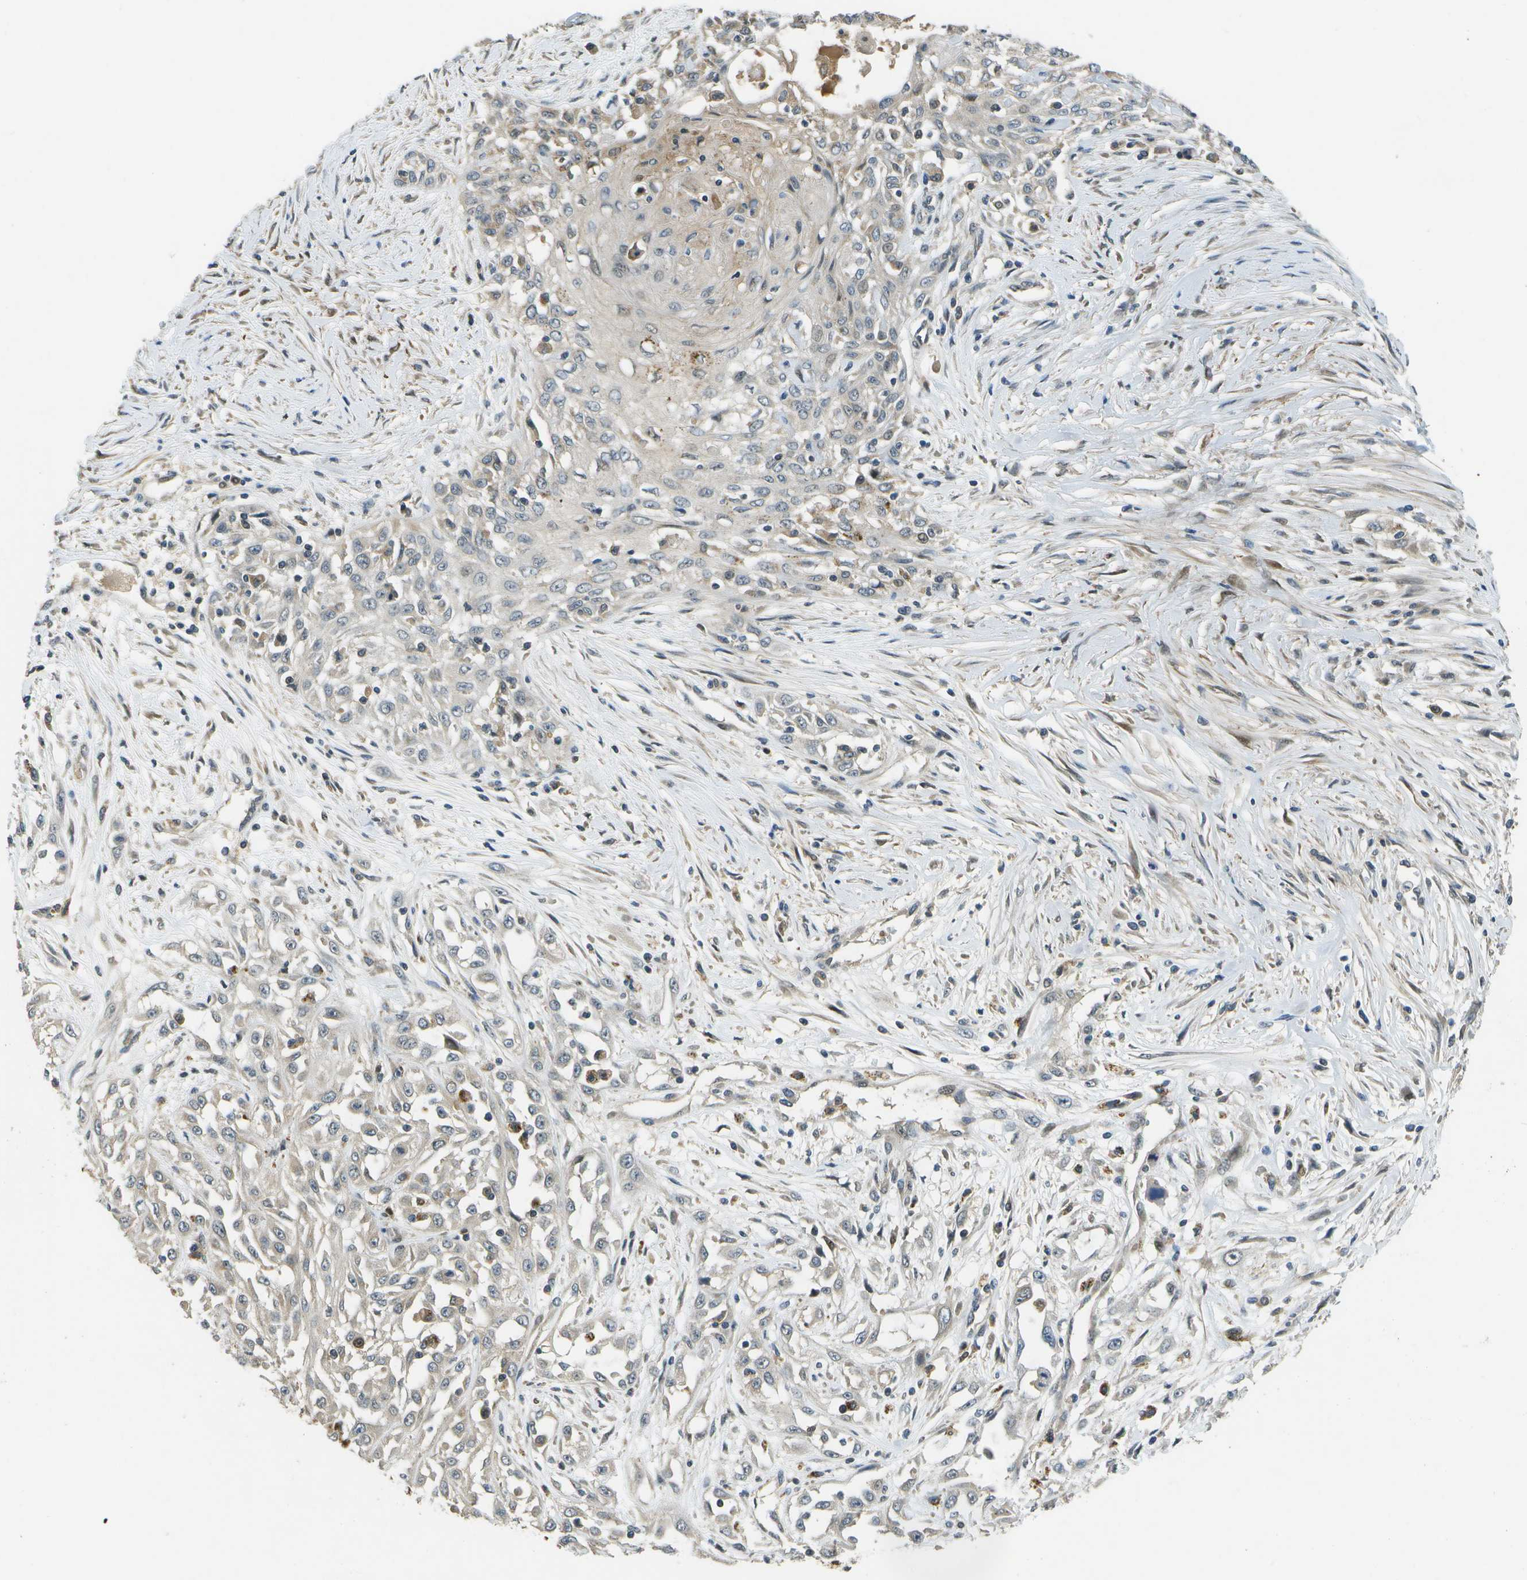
{"staining": {"intensity": "negative", "quantity": "none", "location": "none"}, "tissue": "skin cancer", "cell_type": "Tumor cells", "image_type": "cancer", "snomed": [{"axis": "morphology", "description": "Squamous cell carcinoma, NOS"}, {"axis": "morphology", "description": "Squamous cell carcinoma, metastatic, NOS"}, {"axis": "topography", "description": "Skin"}, {"axis": "topography", "description": "Lymph node"}], "caption": "Tumor cells show no significant protein staining in skin cancer (squamous cell carcinoma). Nuclei are stained in blue.", "gene": "GANC", "patient": {"sex": "male", "age": 75}}